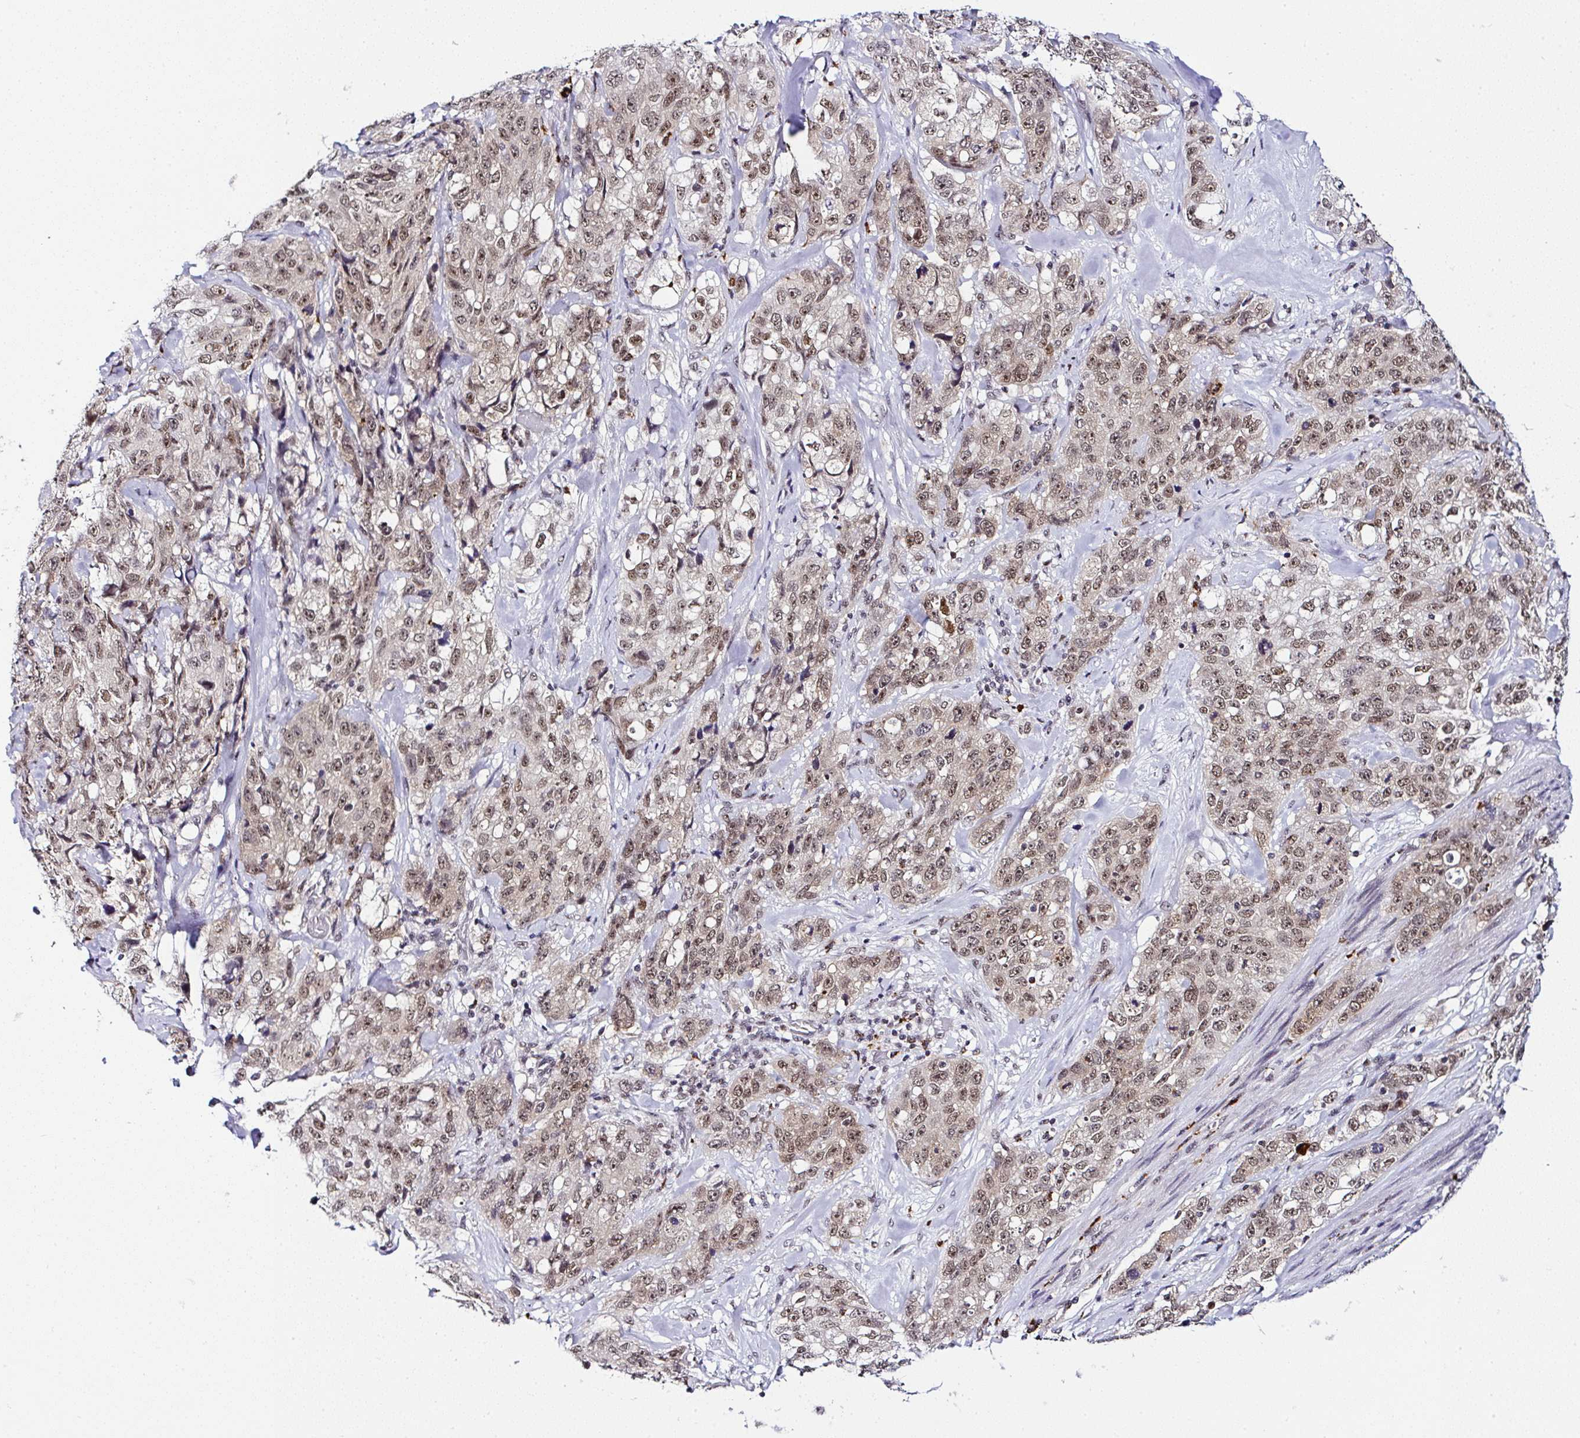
{"staining": {"intensity": "moderate", "quantity": ">75%", "location": "nuclear"}, "tissue": "stomach cancer", "cell_type": "Tumor cells", "image_type": "cancer", "snomed": [{"axis": "morphology", "description": "Adenocarcinoma, NOS"}, {"axis": "topography", "description": "Stomach"}], "caption": "DAB (3,3'-diaminobenzidine) immunohistochemical staining of adenocarcinoma (stomach) exhibits moderate nuclear protein expression in approximately >75% of tumor cells.", "gene": "PTPN2", "patient": {"sex": "male", "age": 48}}